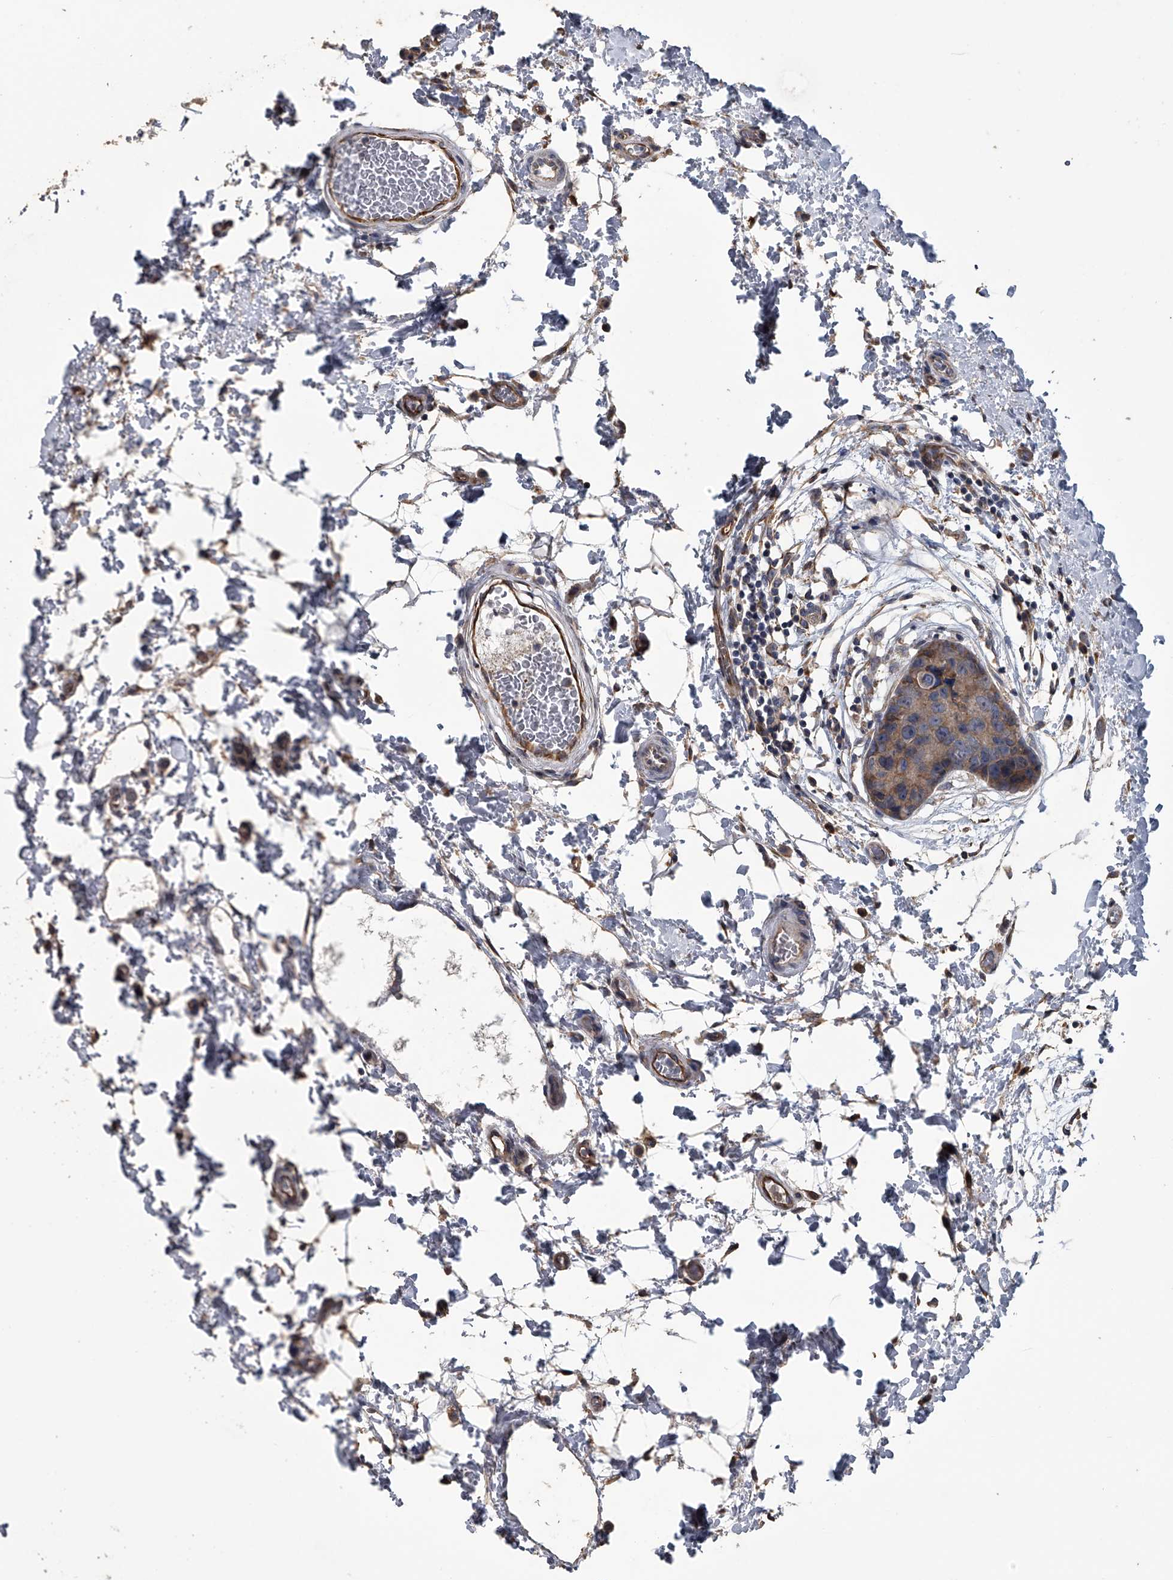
{"staining": {"intensity": "weak", "quantity": ">75%", "location": "cytoplasmic/membranous"}, "tissue": "breast cancer", "cell_type": "Tumor cells", "image_type": "cancer", "snomed": [{"axis": "morphology", "description": "Duct carcinoma"}, {"axis": "topography", "description": "Breast"}], "caption": "Infiltrating ductal carcinoma (breast) was stained to show a protein in brown. There is low levels of weak cytoplasmic/membranous staining in about >75% of tumor cells.", "gene": "PCLO", "patient": {"sex": "female", "age": 62}}